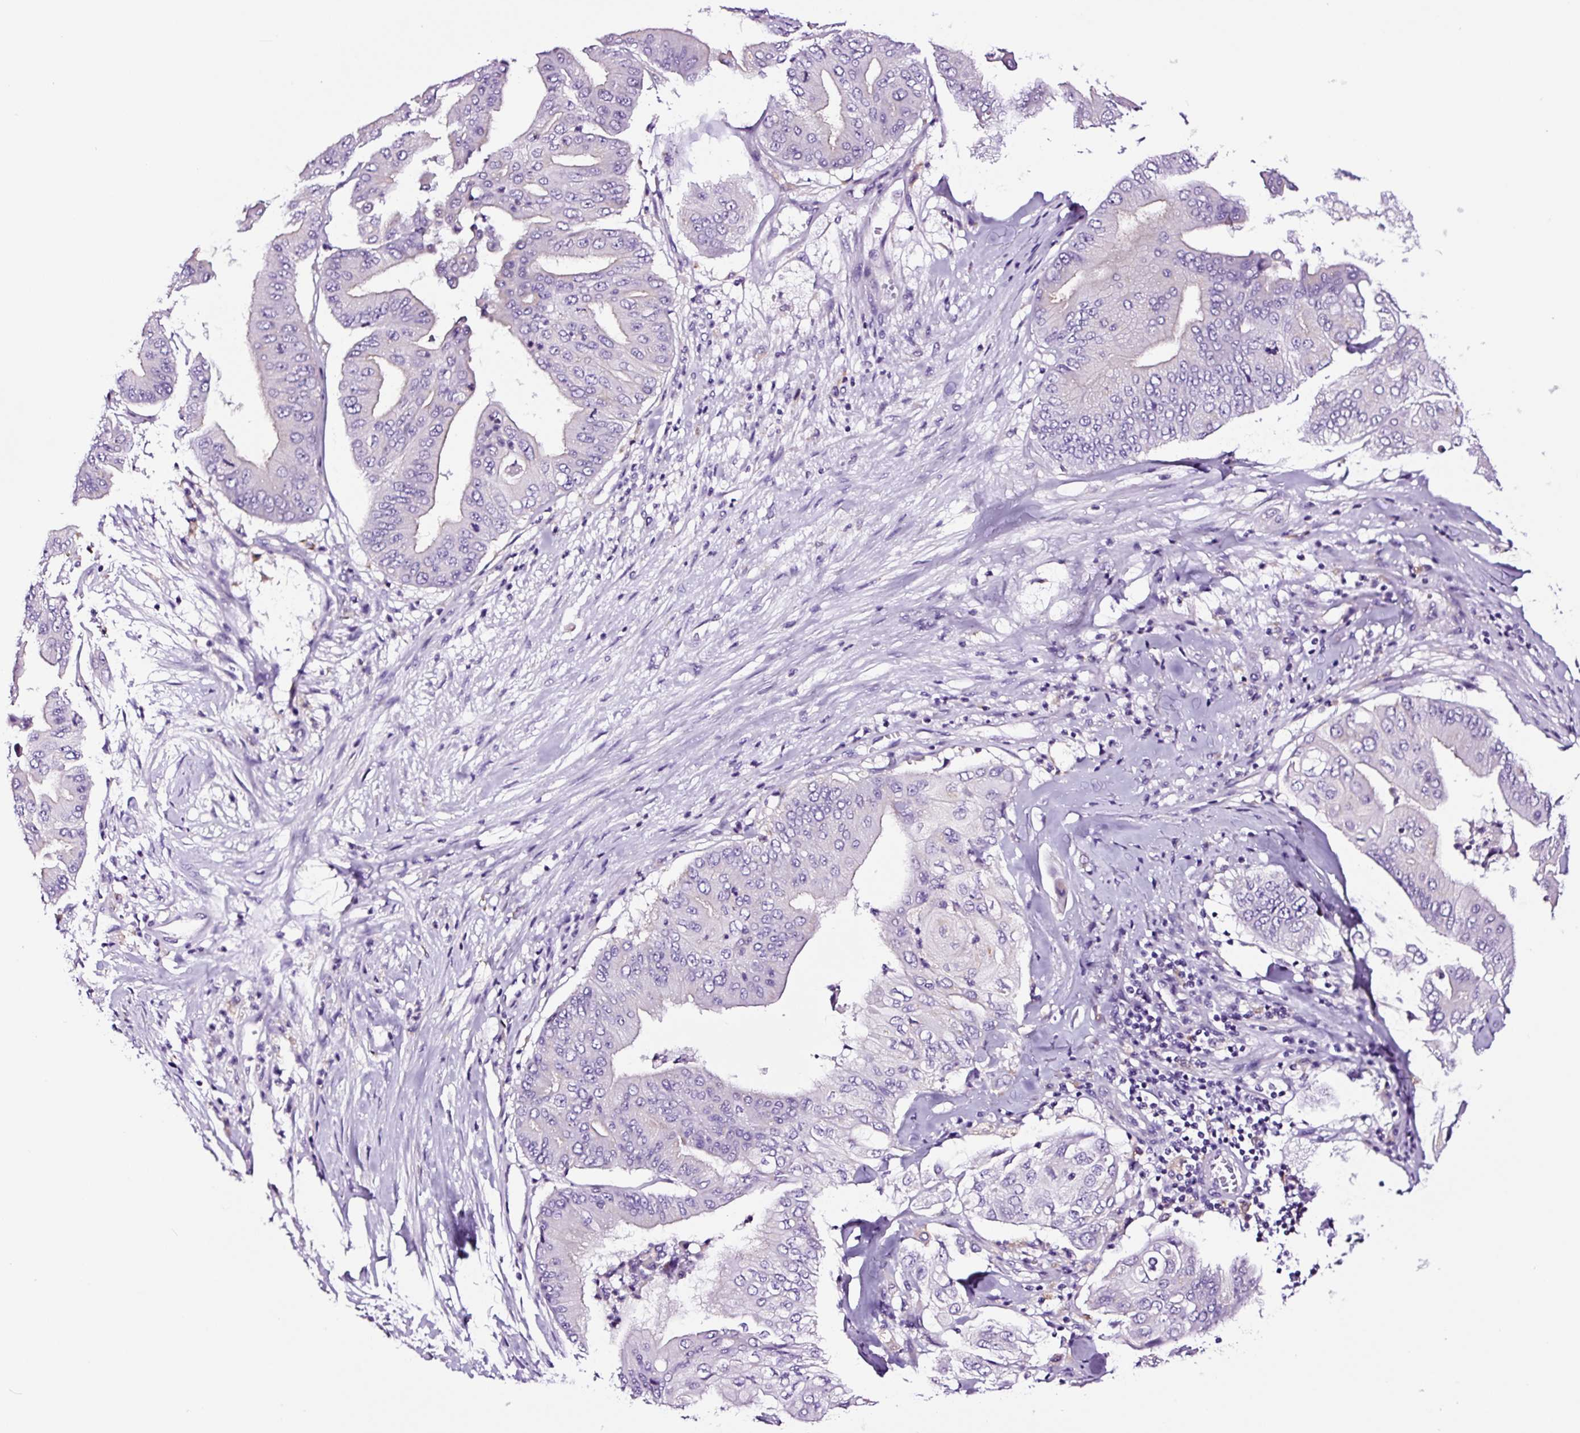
{"staining": {"intensity": "negative", "quantity": "none", "location": "none"}, "tissue": "pancreatic cancer", "cell_type": "Tumor cells", "image_type": "cancer", "snomed": [{"axis": "morphology", "description": "Adenocarcinoma, NOS"}, {"axis": "topography", "description": "Pancreas"}], "caption": "An IHC histopathology image of adenocarcinoma (pancreatic) is shown. There is no staining in tumor cells of adenocarcinoma (pancreatic).", "gene": "FBXL7", "patient": {"sex": "female", "age": 77}}